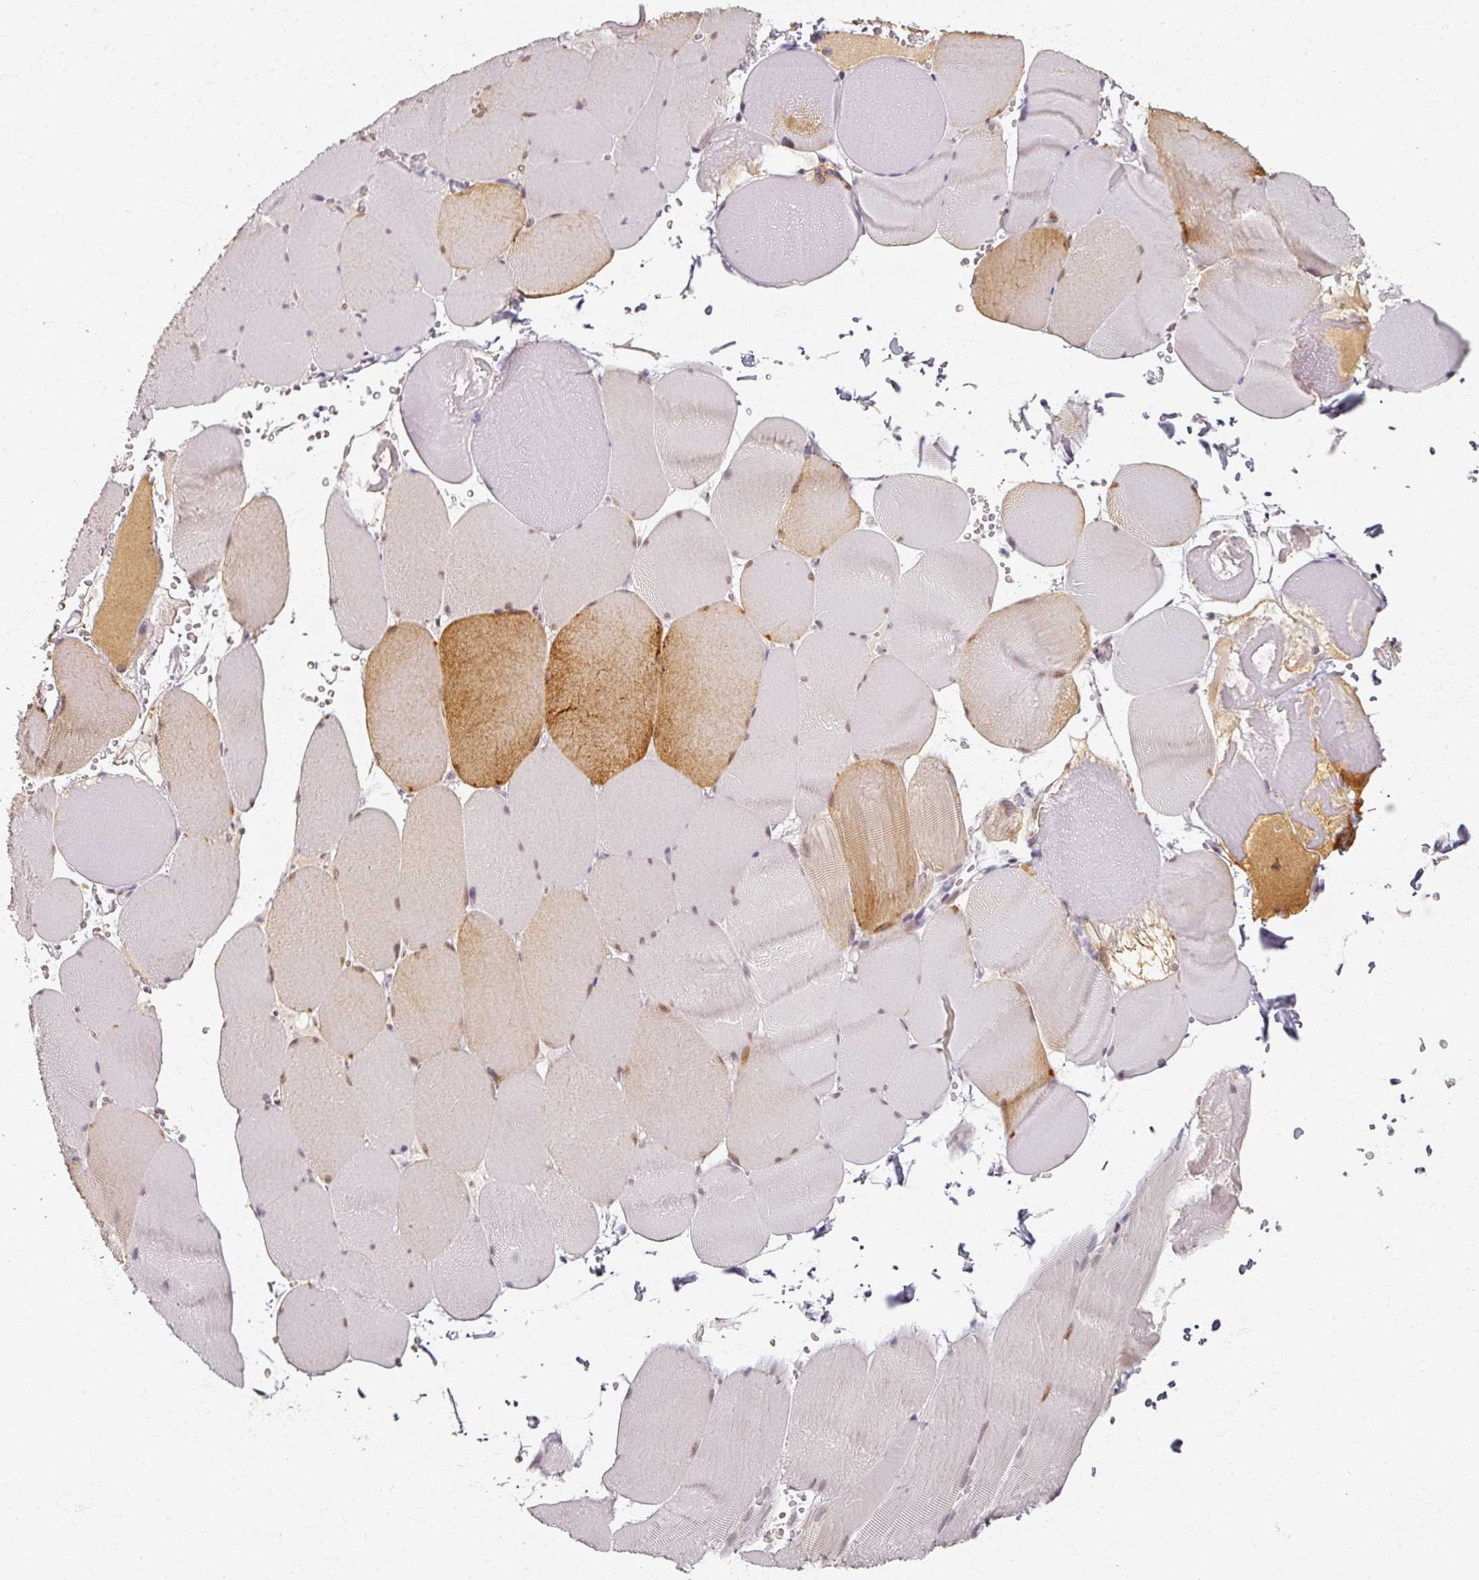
{"staining": {"intensity": "moderate", "quantity": "<25%", "location": "cytoplasmic/membranous,nuclear"}, "tissue": "skeletal muscle", "cell_type": "Myocytes", "image_type": "normal", "snomed": [{"axis": "morphology", "description": "Normal tissue, NOS"}, {"axis": "topography", "description": "Skeletal muscle"}, {"axis": "topography", "description": "Head-Neck"}], "caption": "Protein expression by immunohistochemistry (IHC) displays moderate cytoplasmic/membranous,nuclear staining in about <25% of myocytes in unremarkable skeletal muscle. The staining was performed using DAB to visualize the protein expression in brown, while the nuclei were stained in blue with hematoxylin (Magnification: 20x).", "gene": "RIPOR3", "patient": {"sex": "male", "age": 66}}